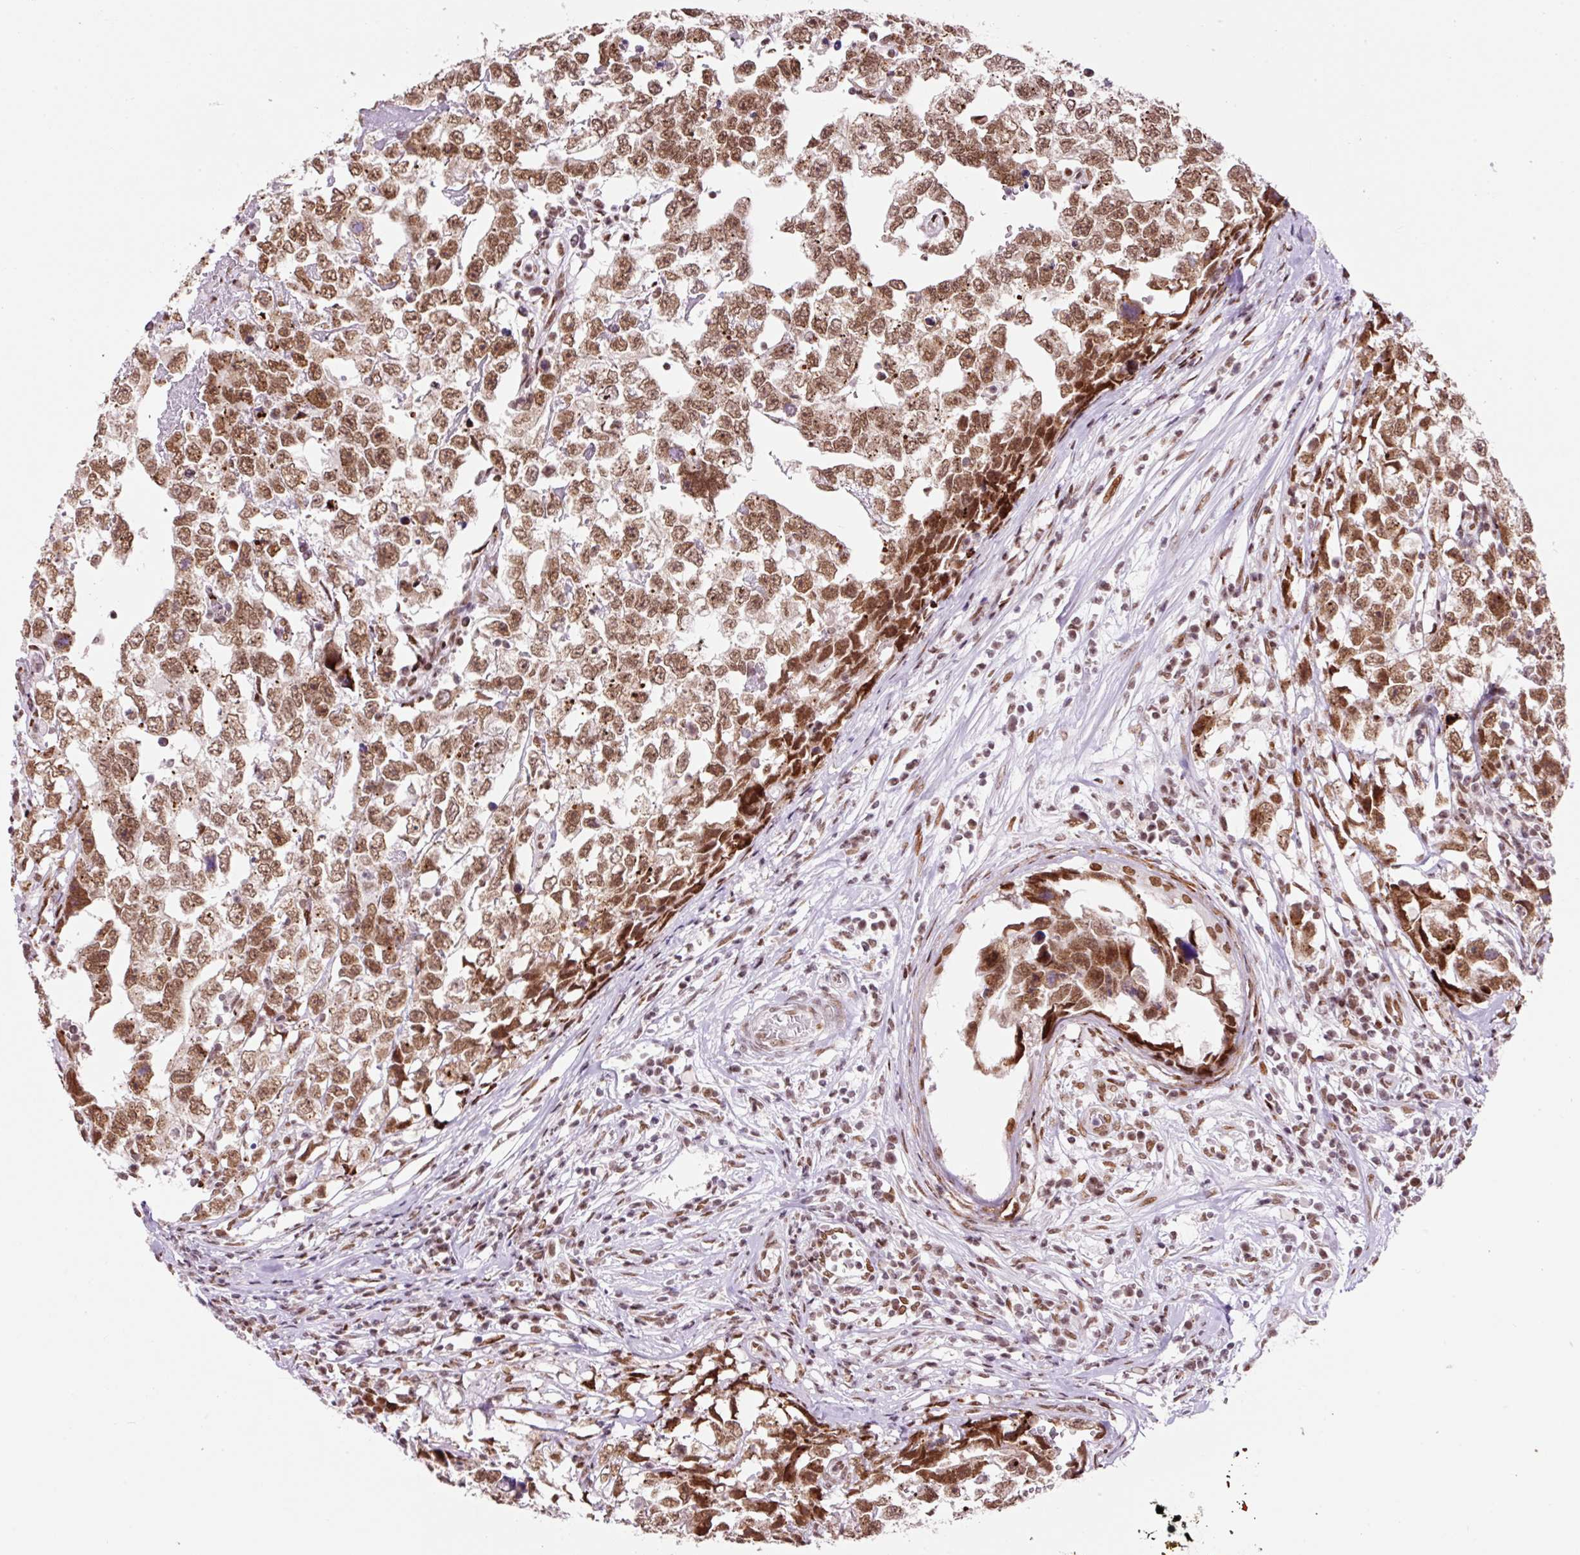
{"staining": {"intensity": "moderate", "quantity": ">75%", "location": "nuclear"}, "tissue": "testis cancer", "cell_type": "Tumor cells", "image_type": "cancer", "snomed": [{"axis": "morphology", "description": "Carcinoma, Embryonal, NOS"}, {"axis": "topography", "description": "Testis"}], "caption": "Protein expression analysis of embryonal carcinoma (testis) demonstrates moderate nuclear positivity in approximately >75% of tumor cells.", "gene": "CCNL2", "patient": {"sex": "male", "age": 22}}